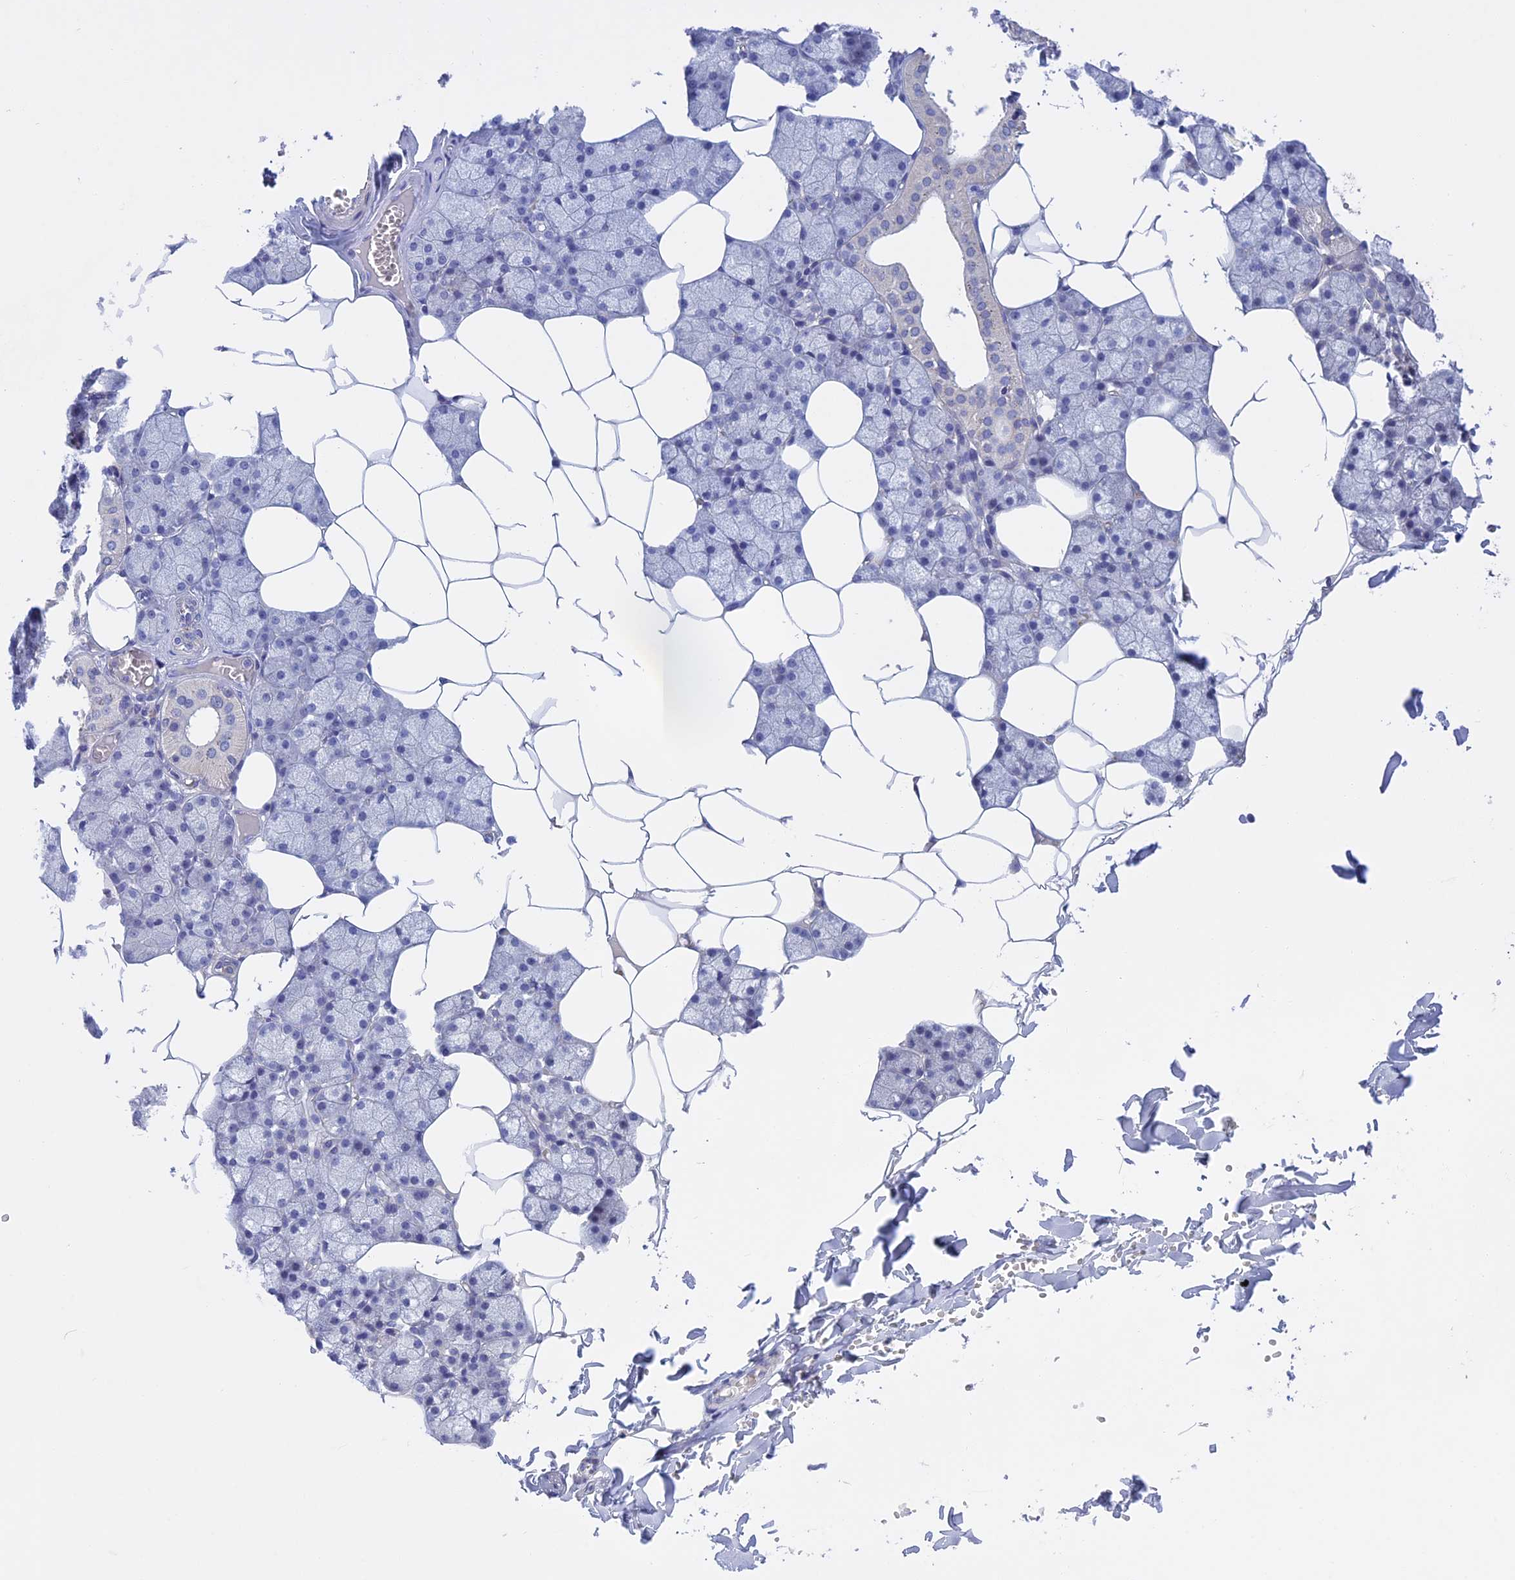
{"staining": {"intensity": "negative", "quantity": "none", "location": "none"}, "tissue": "salivary gland", "cell_type": "Glandular cells", "image_type": "normal", "snomed": [{"axis": "morphology", "description": "Normal tissue, NOS"}, {"axis": "topography", "description": "Salivary gland"}], "caption": "An immunohistochemistry image of benign salivary gland is shown. There is no staining in glandular cells of salivary gland.", "gene": "SLC2A6", "patient": {"sex": "male", "age": 62}}